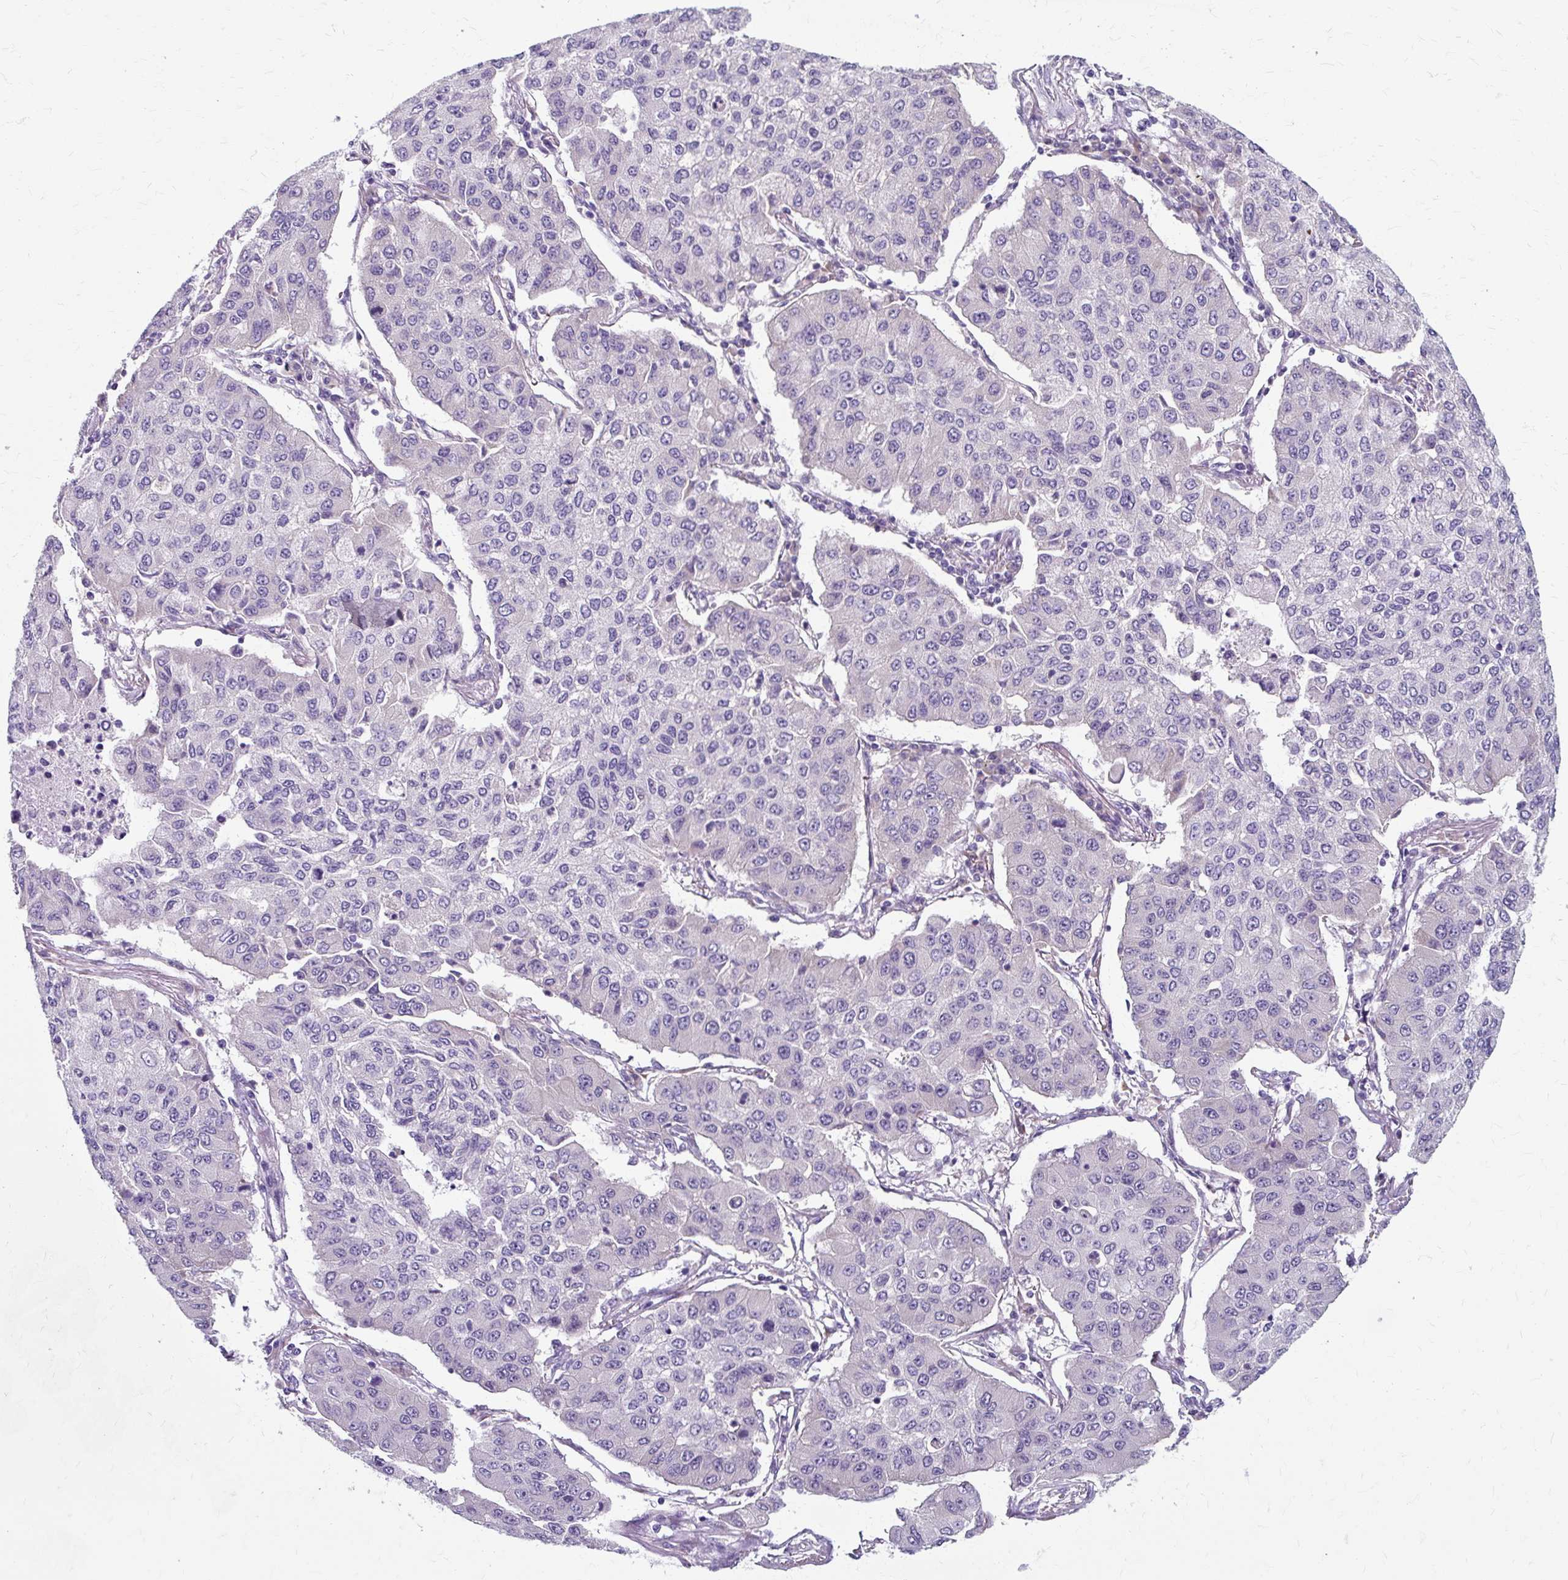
{"staining": {"intensity": "negative", "quantity": "none", "location": "none"}, "tissue": "lung cancer", "cell_type": "Tumor cells", "image_type": "cancer", "snomed": [{"axis": "morphology", "description": "Squamous cell carcinoma, NOS"}, {"axis": "topography", "description": "Lung"}], "caption": "Immunohistochemical staining of human lung cancer displays no significant staining in tumor cells.", "gene": "ZNF555", "patient": {"sex": "male", "age": 74}}